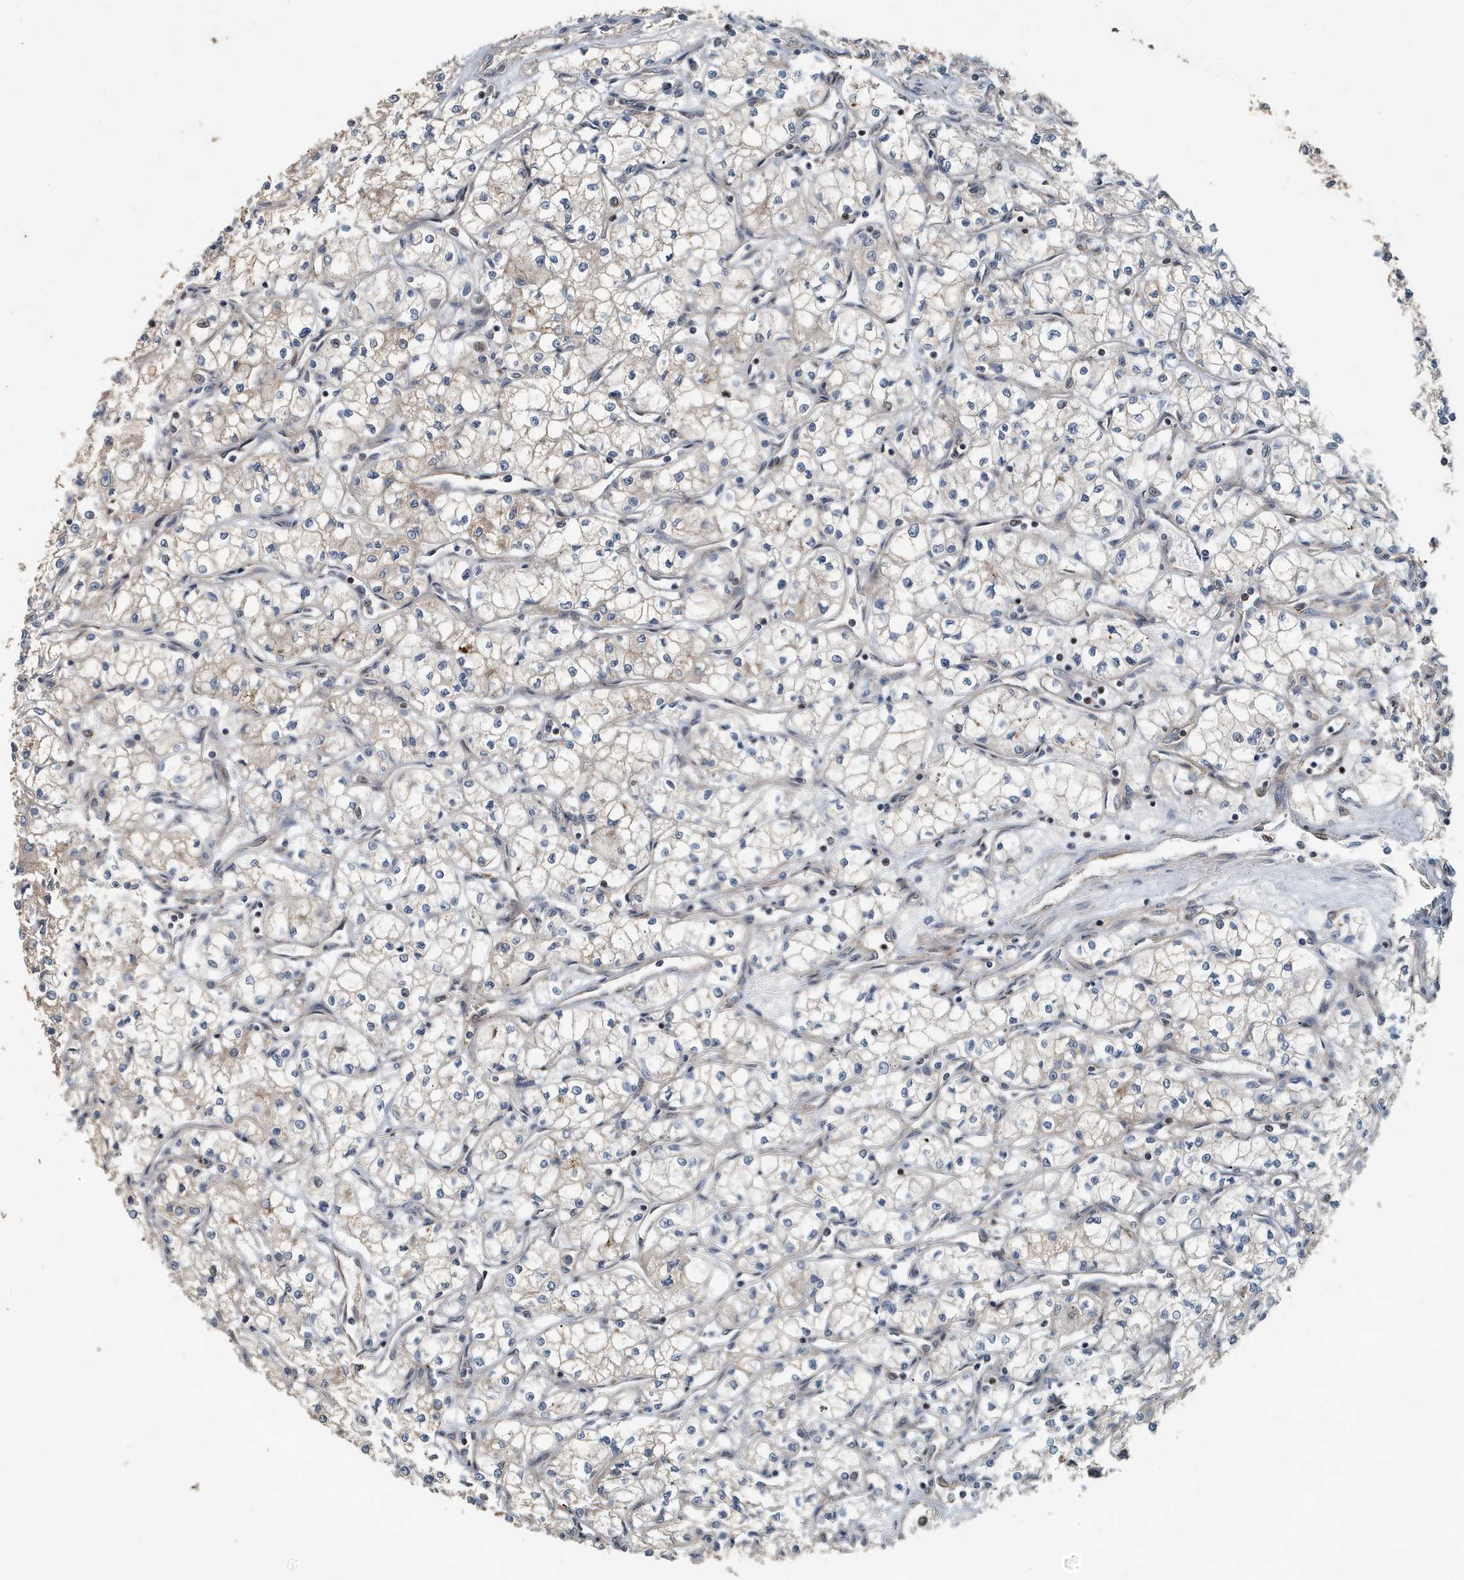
{"staining": {"intensity": "weak", "quantity": "<25%", "location": "cytoplasmic/membranous"}, "tissue": "renal cancer", "cell_type": "Tumor cells", "image_type": "cancer", "snomed": [{"axis": "morphology", "description": "Adenocarcinoma, NOS"}, {"axis": "topography", "description": "Kidney"}], "caption": "Protein analysis of renal cancer demonstrates no significant expression in tumor cells.", "gene": "KIF15", "patient": {"sex": "male", "age": 59}}